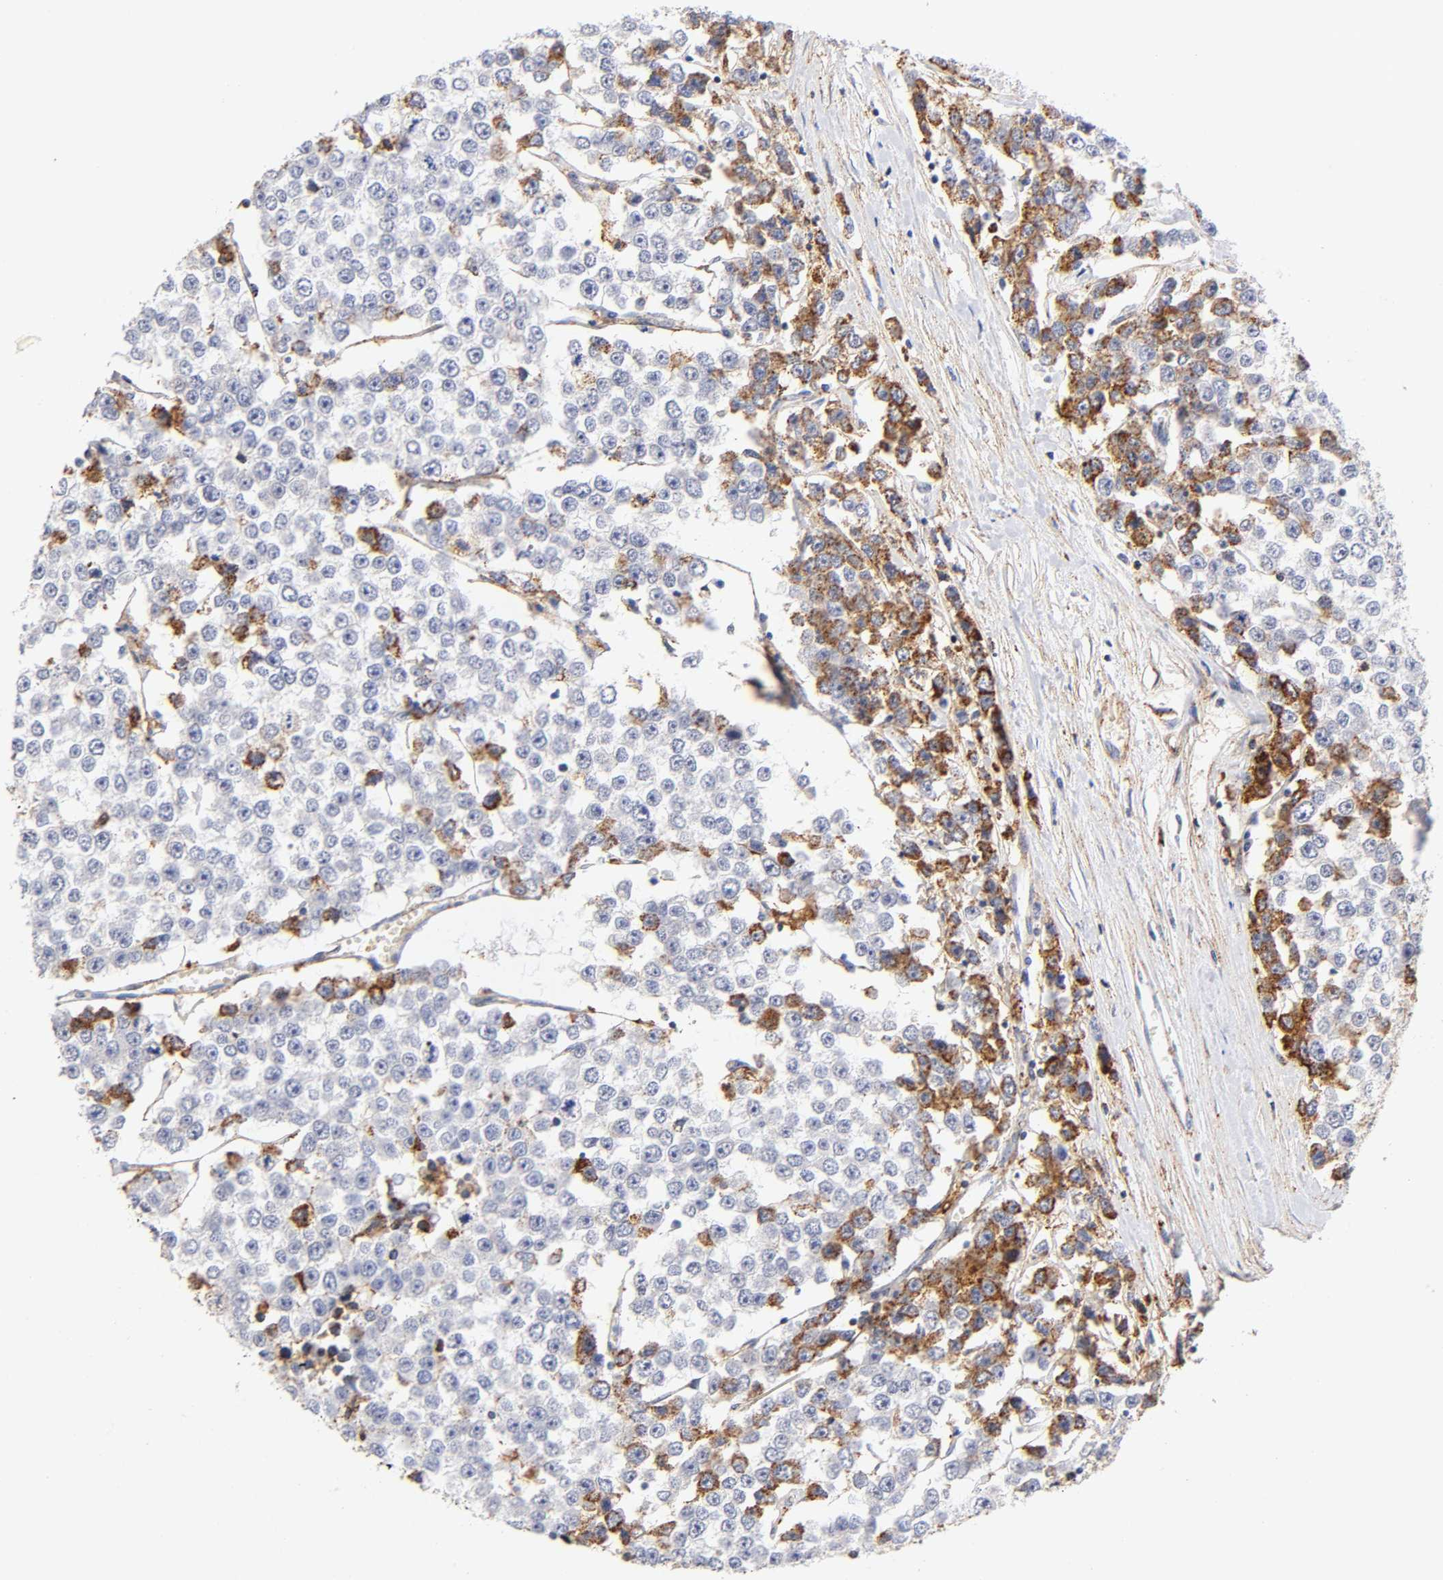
{"staining": {"intensity": "moderate", "quantity": "25%-75%", "location": "cytoplasmic/membranous"}, "tissue": "testis cancer", "cell_type": "Tumor cells", "image_type": "cancer", "snomed": [{"axis": "morphology", "description": "Seminoma, NOS"}, {"axis": "morphology", "description": "Carcinoma, Embryonal, NOS"}, {"axis": "topography", "description": "Testis"}], "caption": "This is an image of immunohistochemistry staining of testis cancer, which shows moderate positivity in the cytoplasmic/membranous of tumor cells.", "gene": "ANXA7", "patient": {"sex": "male", "age": 52}}